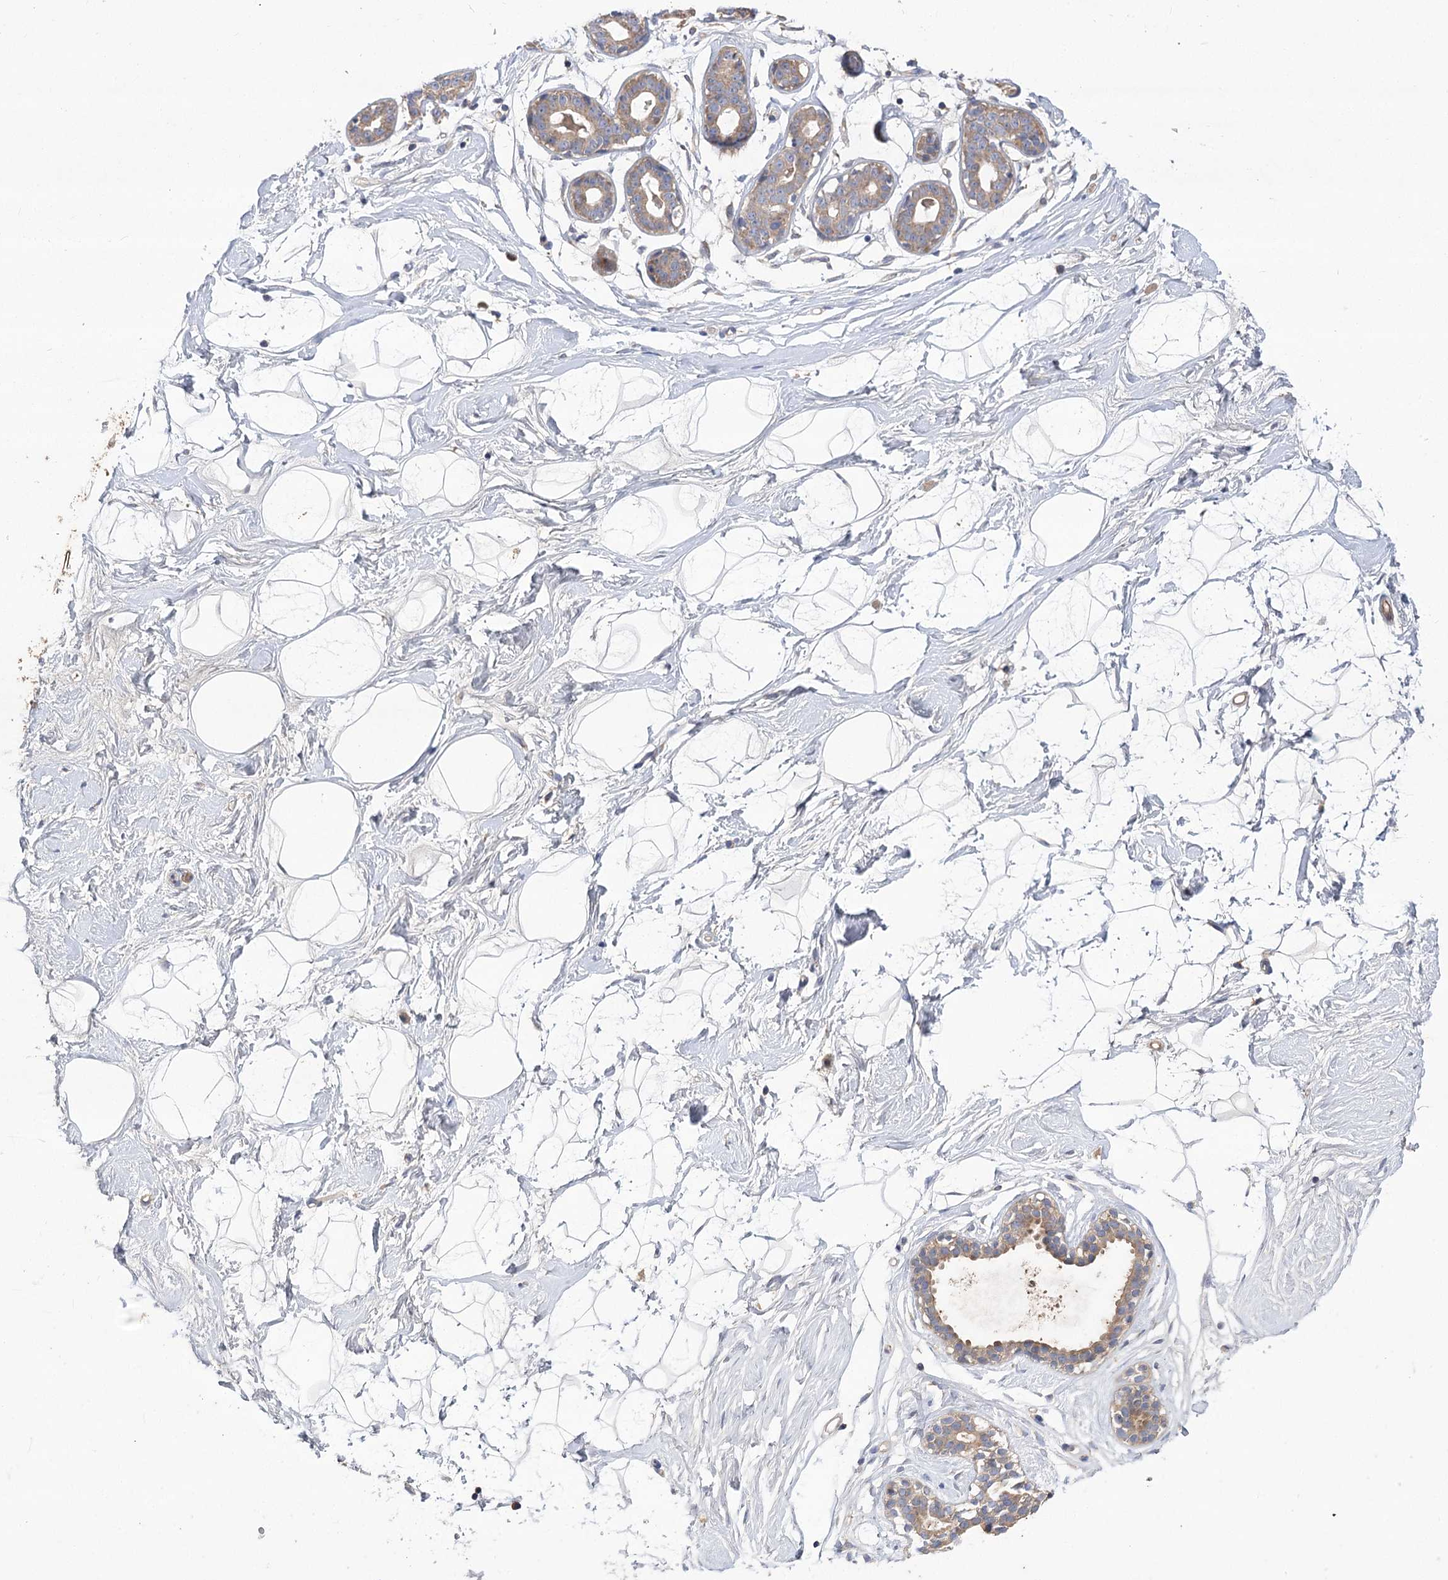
{"staining": {"intensity": "negative", "quantity": "none", "location": "none"}, "tissue": "breast", "cell_type": "Adipocytes", "image_type": "normal", "snomed": [{"axis": "morphology", "description": "Normal tissue, NOS"}, {"axis": "morphology", "description": "Adenoma, NOS"}, {"axis": "topography", "description": "Breast"}], "caption": "High magnification brightfield microscopy of unremarkable breast stained with DAB (3,3'-diaminobenzidine) (brown) and counterstained with hematoxylin (blue): adipocytes show no significant expression.", "gene": "PBLD", "patient": {"sex": "female", "age": 23}}